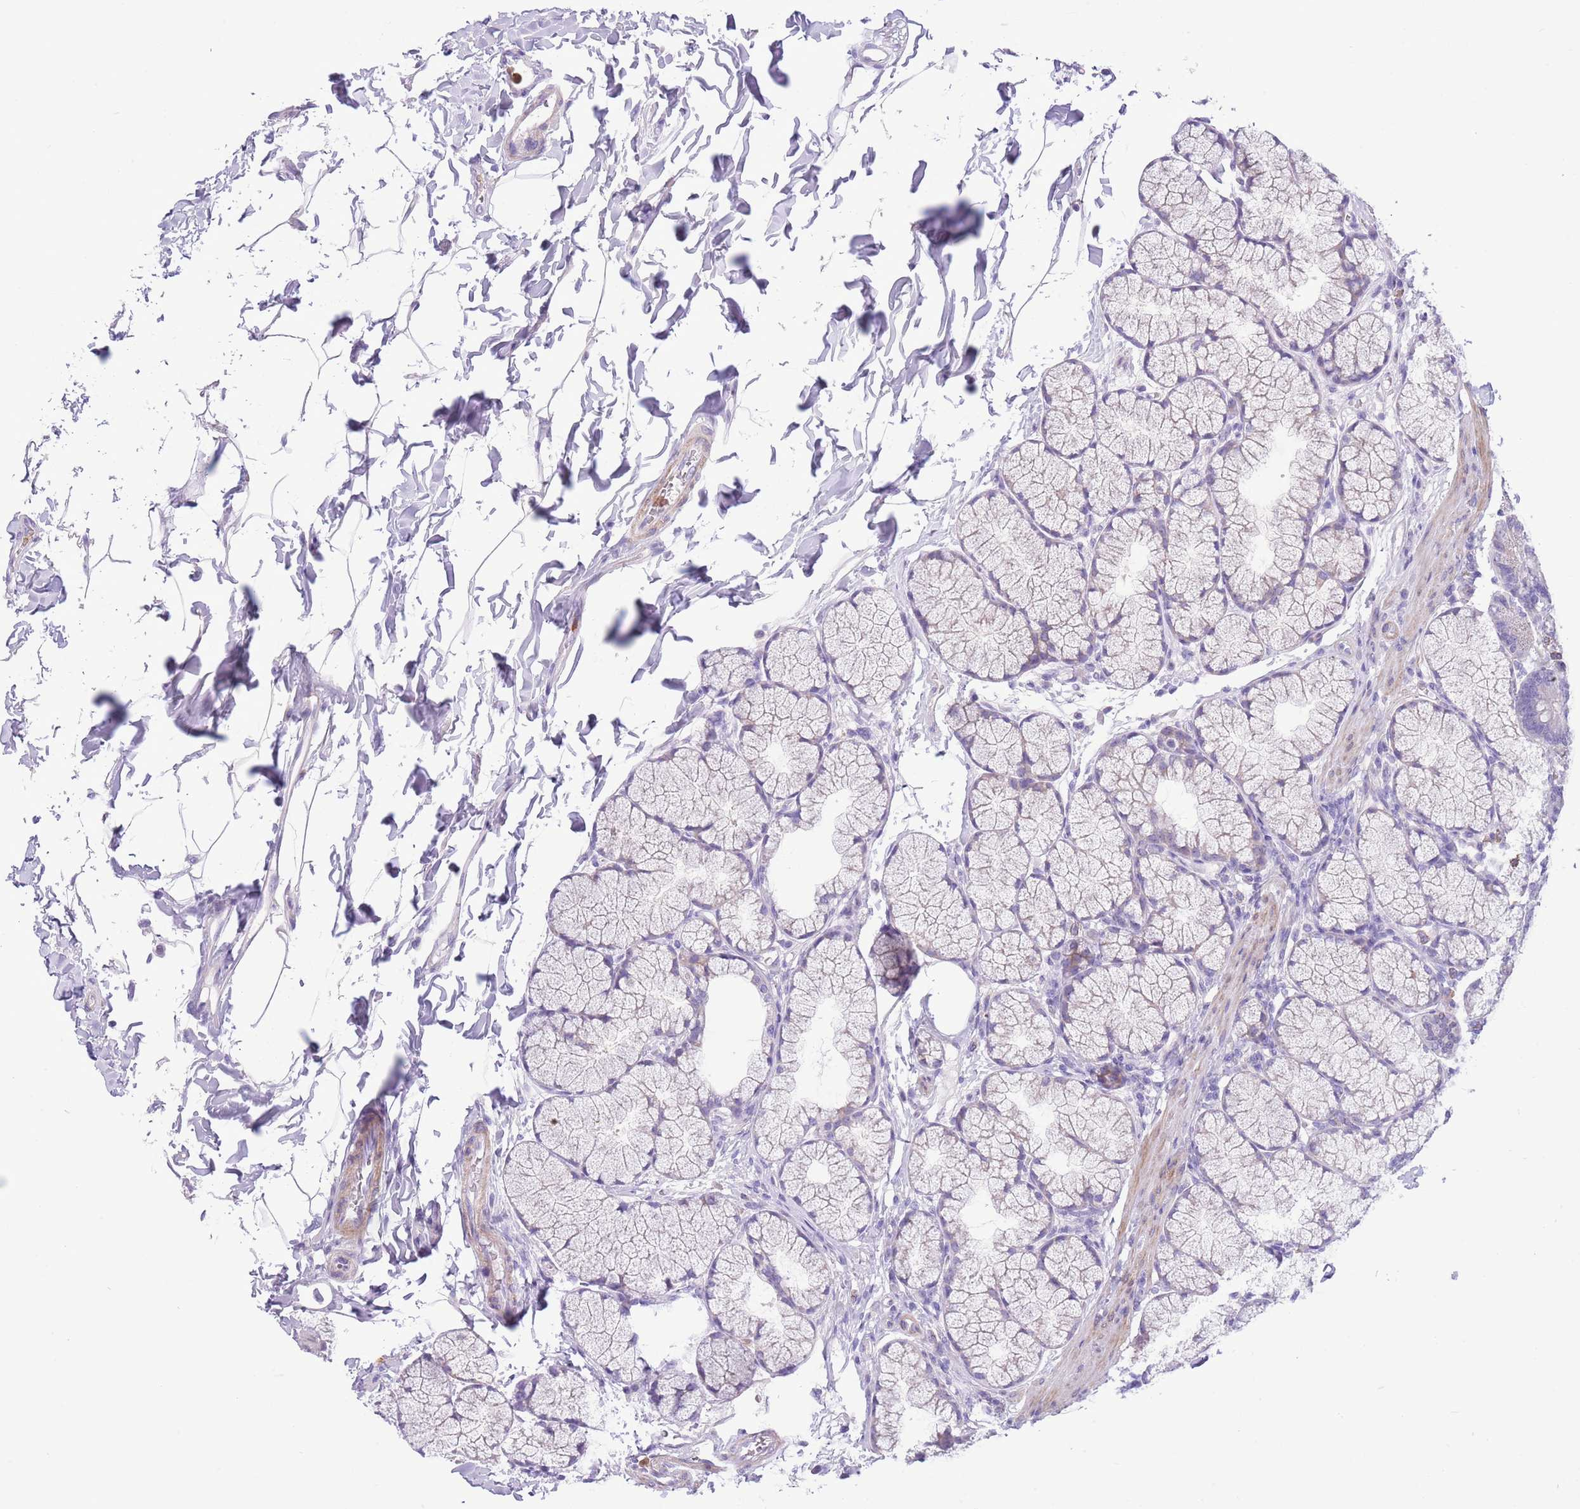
{"staining": {"intensity": "negative", "quantity": "none", "location": "none"}, "tissue": "duodenum", "cell_type": "Glandular cells", "image_type": "normal", "snomed": [{"axis": "morphology", "description": "Normal tissue, NOS"}, {"axis": "topography", "description": "Duodenum"}], "caption": "Immunohistochemistry (IHC) photomicrograph of unremarkable duodenum: human duodenum stained with DAB exhibits no significant protein expression in glandular cells. (Immunohistochemistry (IHC), brightfield microscopy, high magnification).", "gene": "OR6M1", "patient": {"sex": "male", "age": 35}}